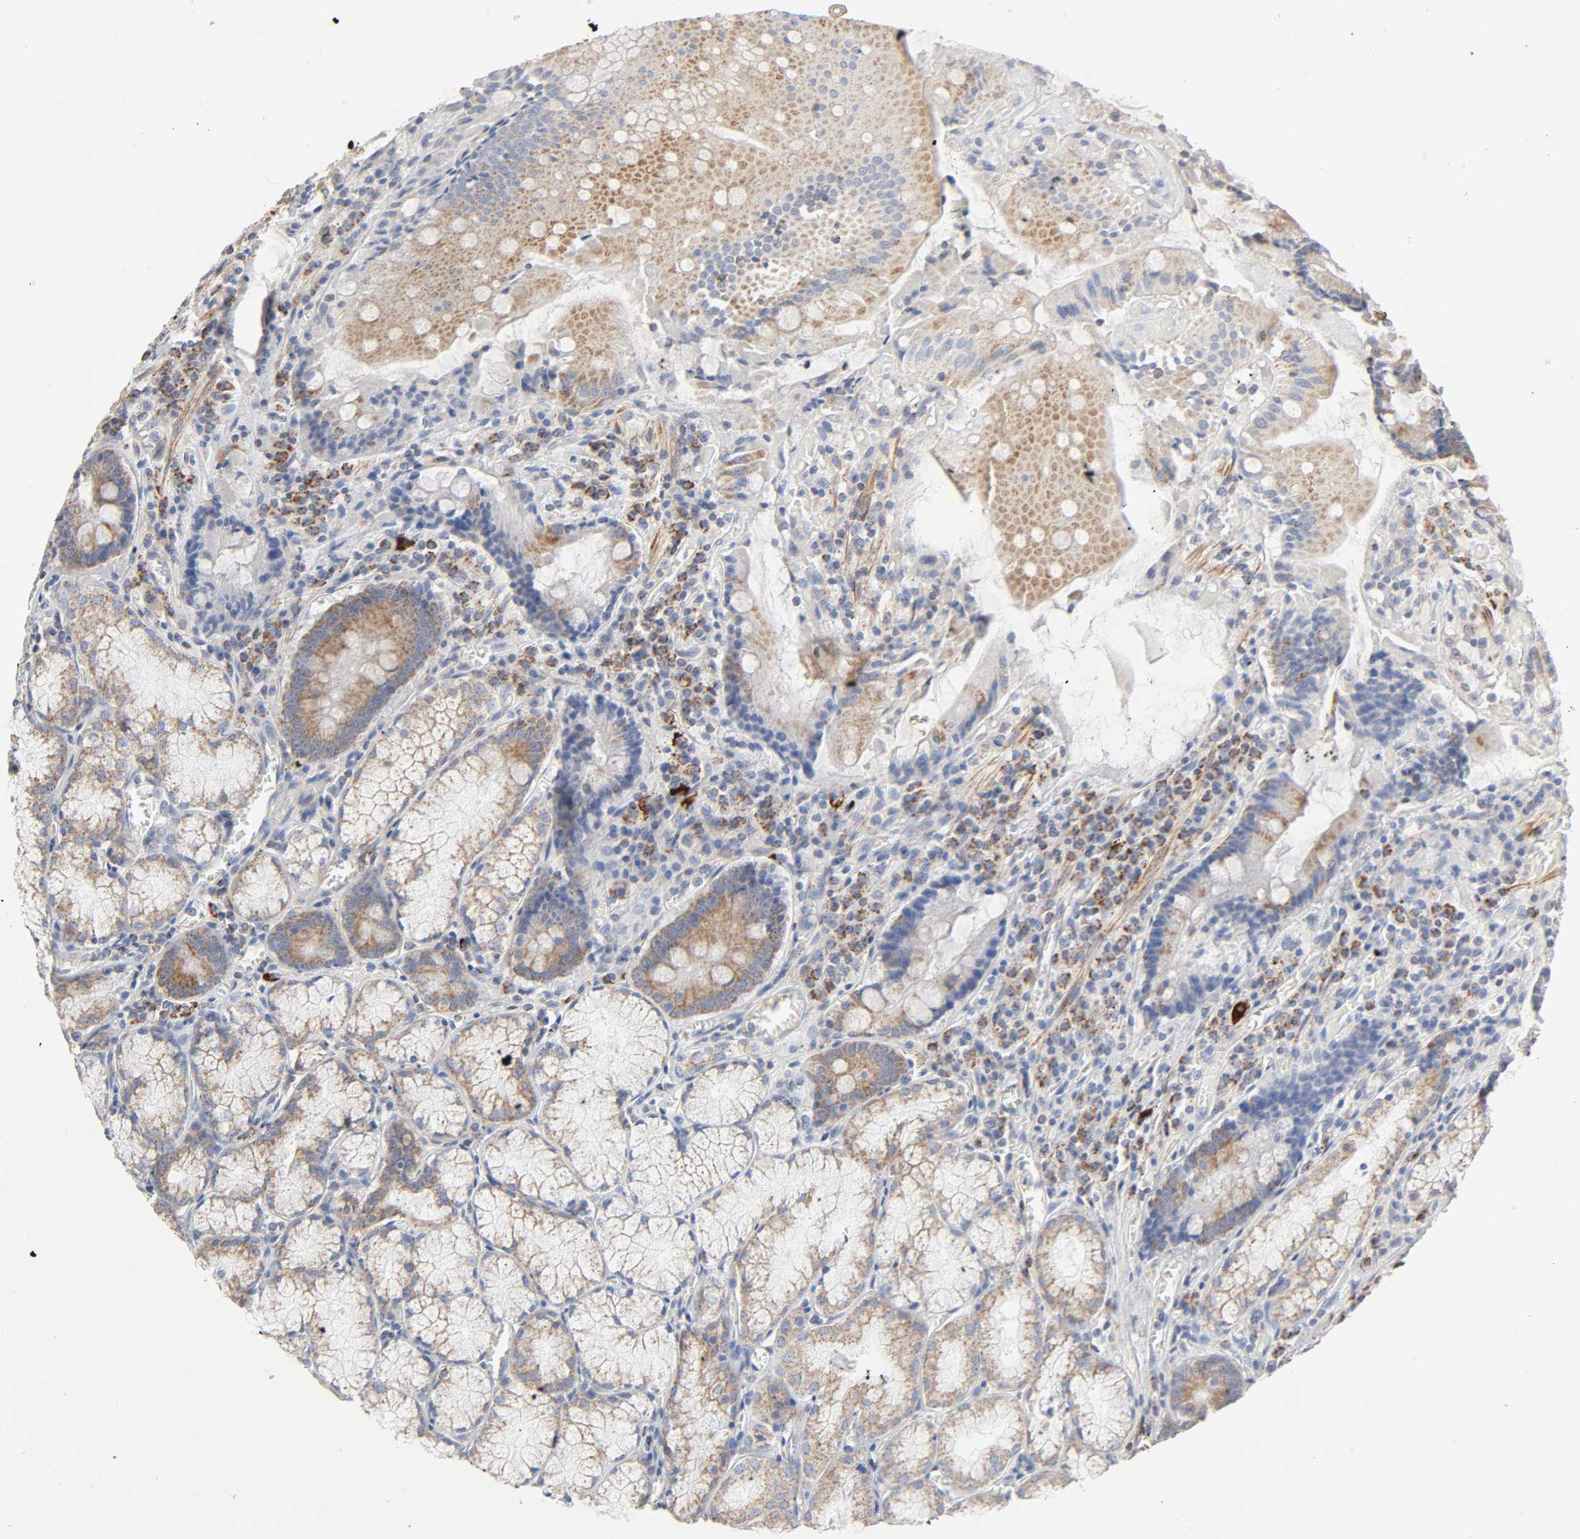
{"staining": {"intensity": "moderate", "quantity": ">75%", "location": "cytoplasmic/membranous"}, "tissue": "stomach", "cell_type": "Glandular cells", "image_type": "normal", "snomed": [{"axis": "morphology", "description": "Normal tissue, NOS"}, {"axis": "topography", "description": "Stomach, lower"}], "caption": "Immunohistochemistry (IHC) (DAB) staining of normal stomach exhibits moderate cytoplasmic/membranous protein expression in about >75% of glandular cells. The staining is performed using DAB brown chromogen to label protein expression. The nuclei are counter-stained blue using hematoxylin.", "gene": "SYT16", "patient": {"sex": "male", "age": 56}}